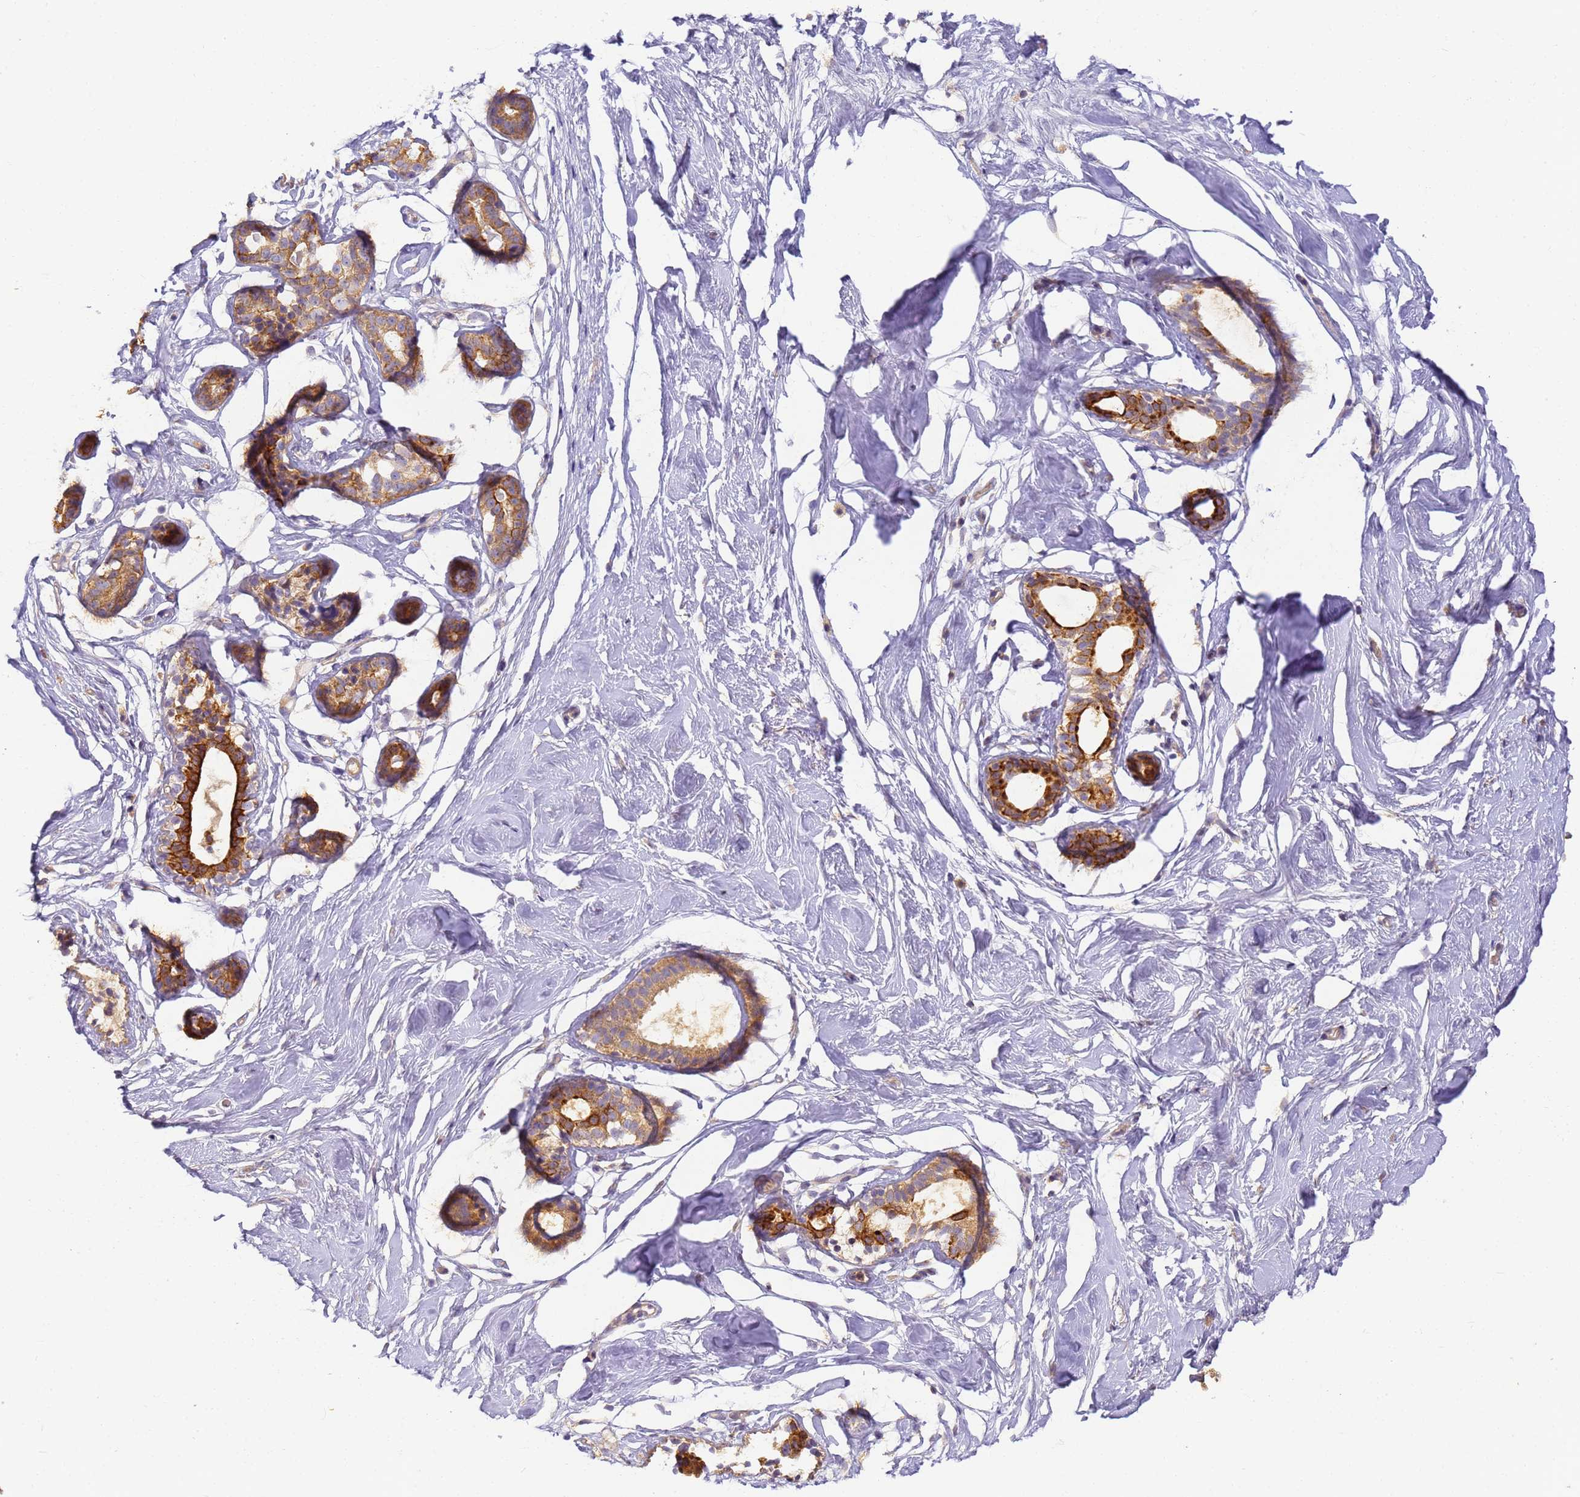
{"staining": {"intensity": "negative", "quantity": "none", "location": "none"}, "tissue": "breast", "cell_type": "Adipocytes", "image_type": "normal", "snomed": [{"axis": "morphology", "description": "Normal tissue, NOS"}, {"axis": "morphology", "description": "Adenoma, NOS"}, {"axis": "topography", "description": "Breast"}], "caption": "An immunohistochemistry (IHC) histopathology image of normal breast is shown. There is no staining in adipocytes of breast. (DAB IHC visualized using brightfield microscopy, high magnification).", "gene": "TIGAR", "patient": {"sex": "female", "age": 23}}